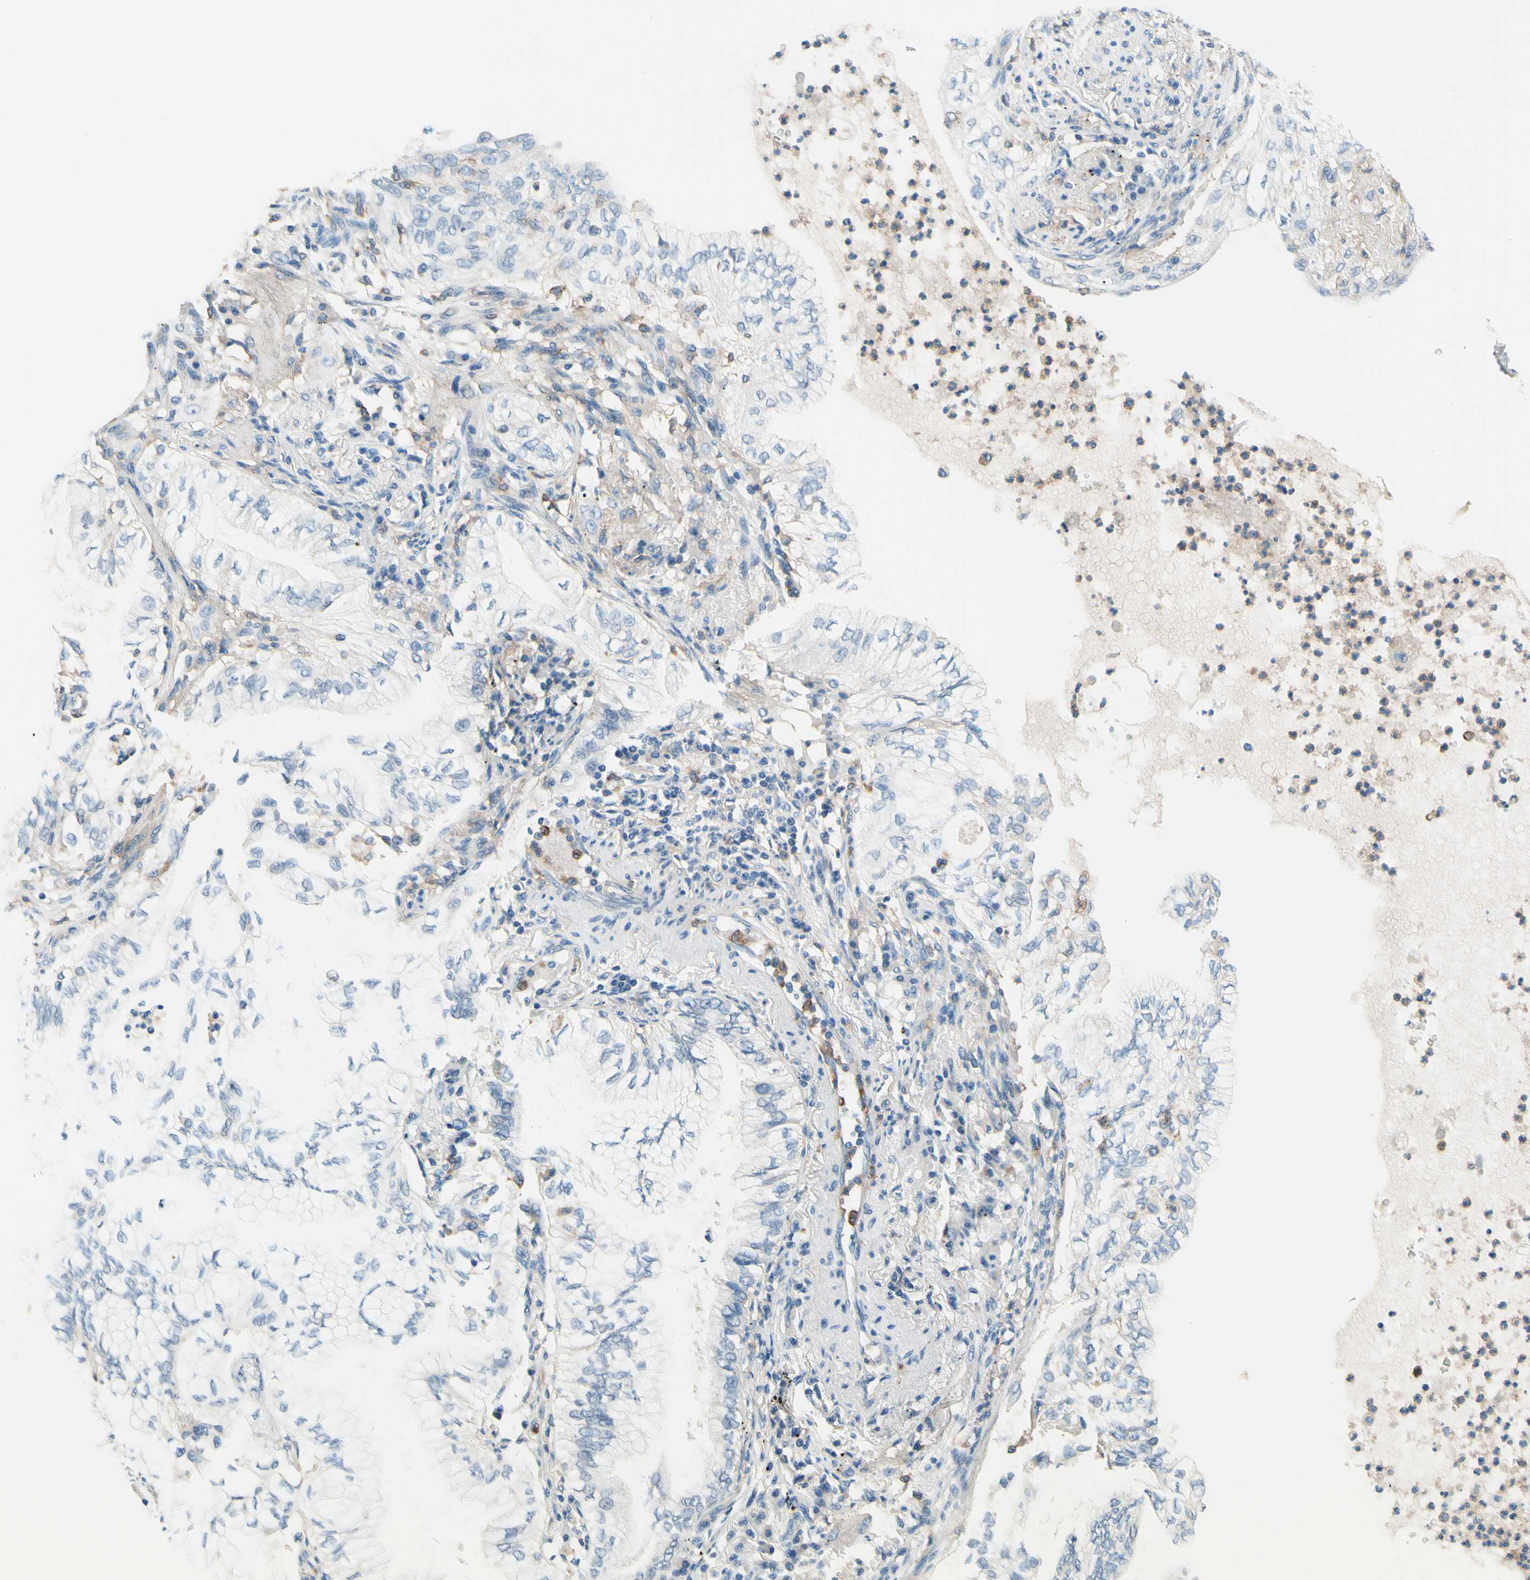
{"staining": {"intensity": "negative", "quantity": "none", "location": "none"}, "tissue": "lung cancer", "cell_type": "Tumor cells", "image_type": "cancer", "snomed": [{"axis": "morphology", "description": "Normal tissue, NOS"}, {"axis": "morphology", "description": "Adenocarcinoma, NOS"}, {"axis": "topography", "description": "Bronchus"}, {"axis": "topography", "description": "Lung"}], "caption": "Tumor cells are negative for protein expression in human adenocarcinoma (lung).", "gene": "SIGLEC9", "patient": {"sex": "female", "age": 70}}